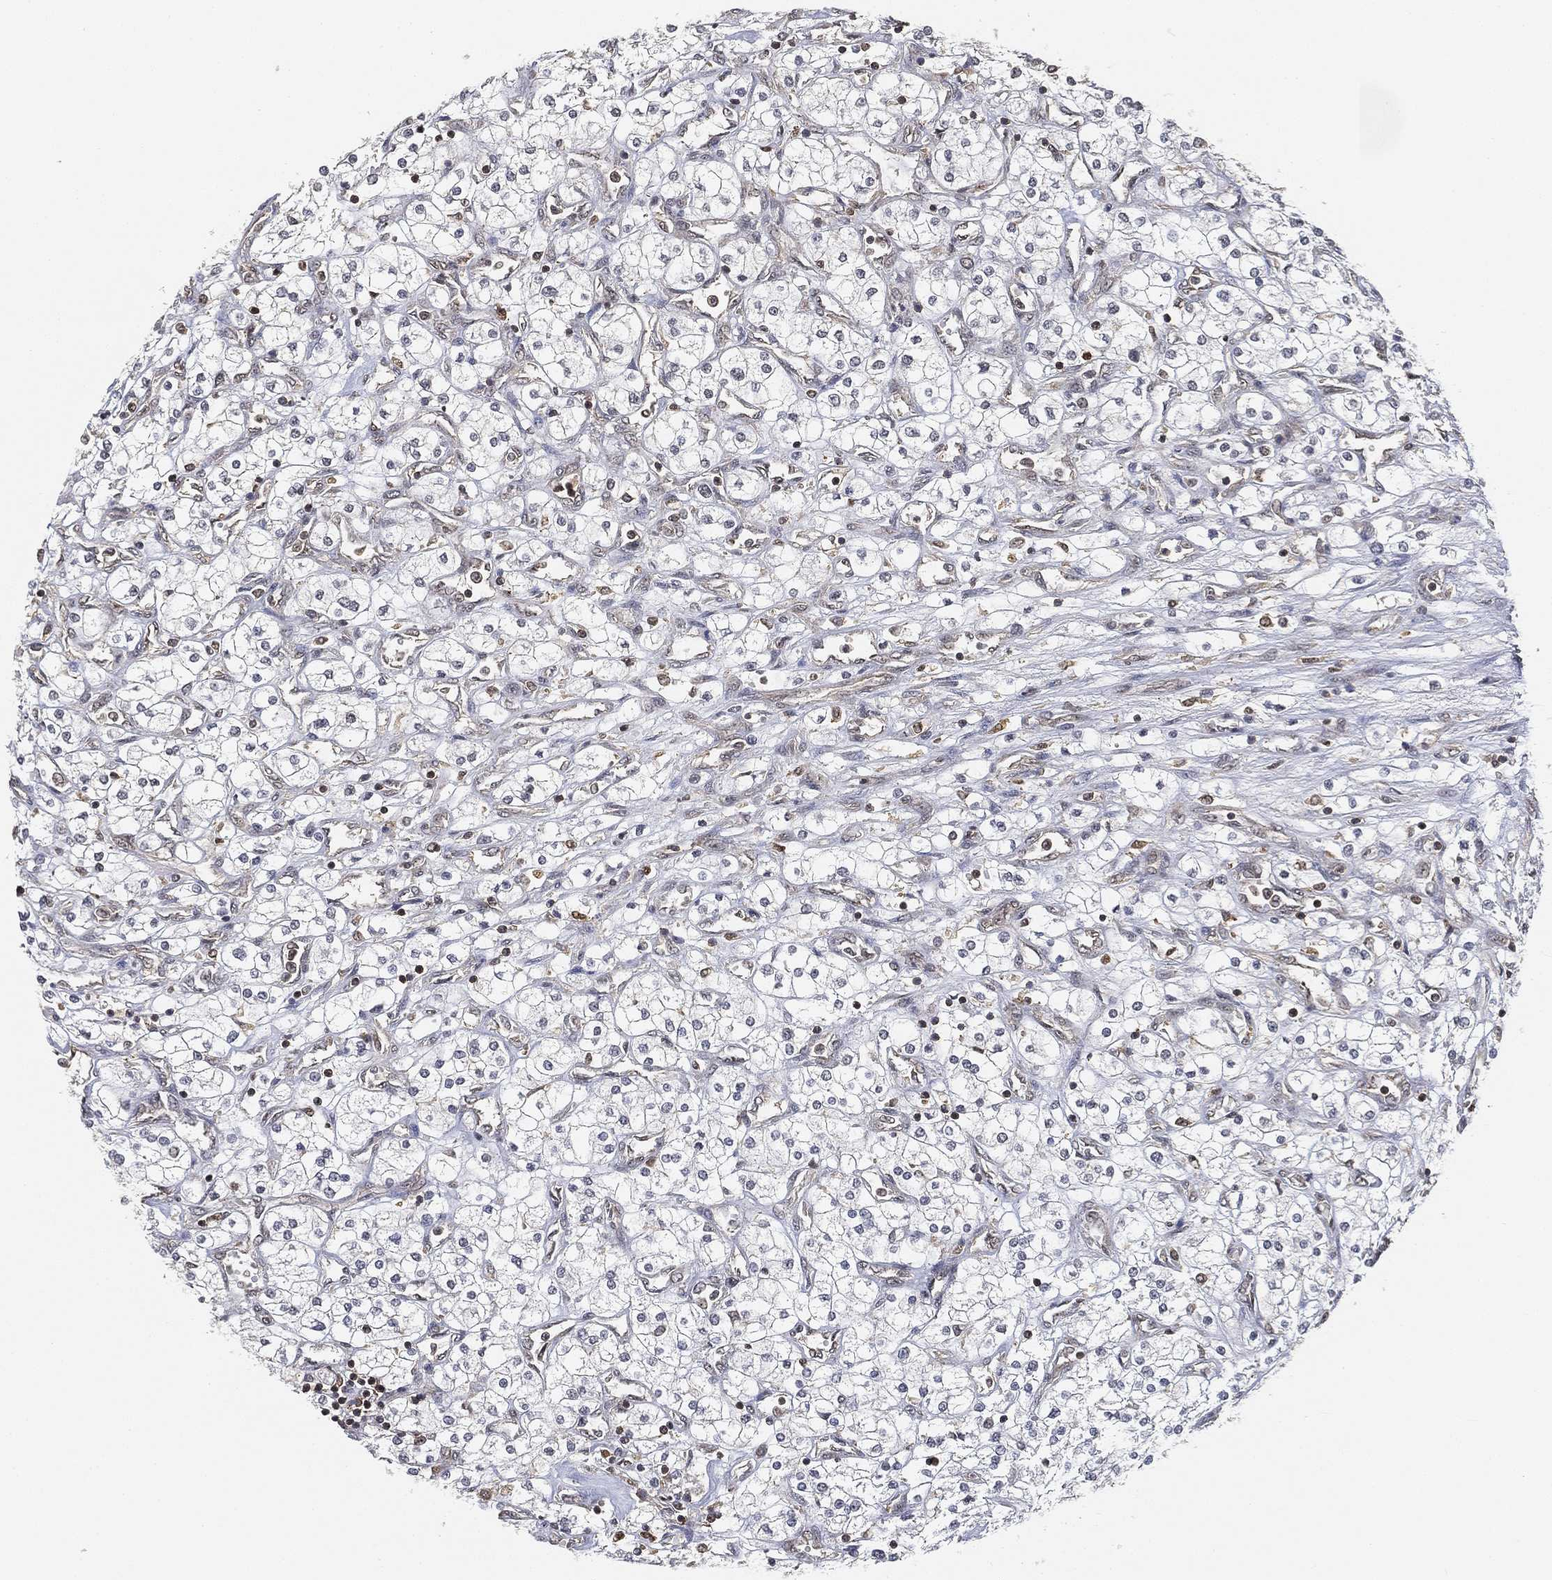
{"staining": {"intensity": "negative", "quantity": "none", "location": "none"}, "tissue": "renal cancer", "cell_type": "Tumor cells", "image_type": "cancer", "snomed": [{"axis": "morphology", "description": "Adenocarcinoma, NOS"}, {"axis": "topography", "description": "Kidney"}], "caption": "High magnification brightfield microscopy of renal adenocarcinoma stained with DAB (3,3'-diaminobenzidine) (brown) and counterstained with hematoxylin (blue): tumor cells show no significant expression.", "gene": "WDR26", "patient": {"sex": "male", "age": 80}}